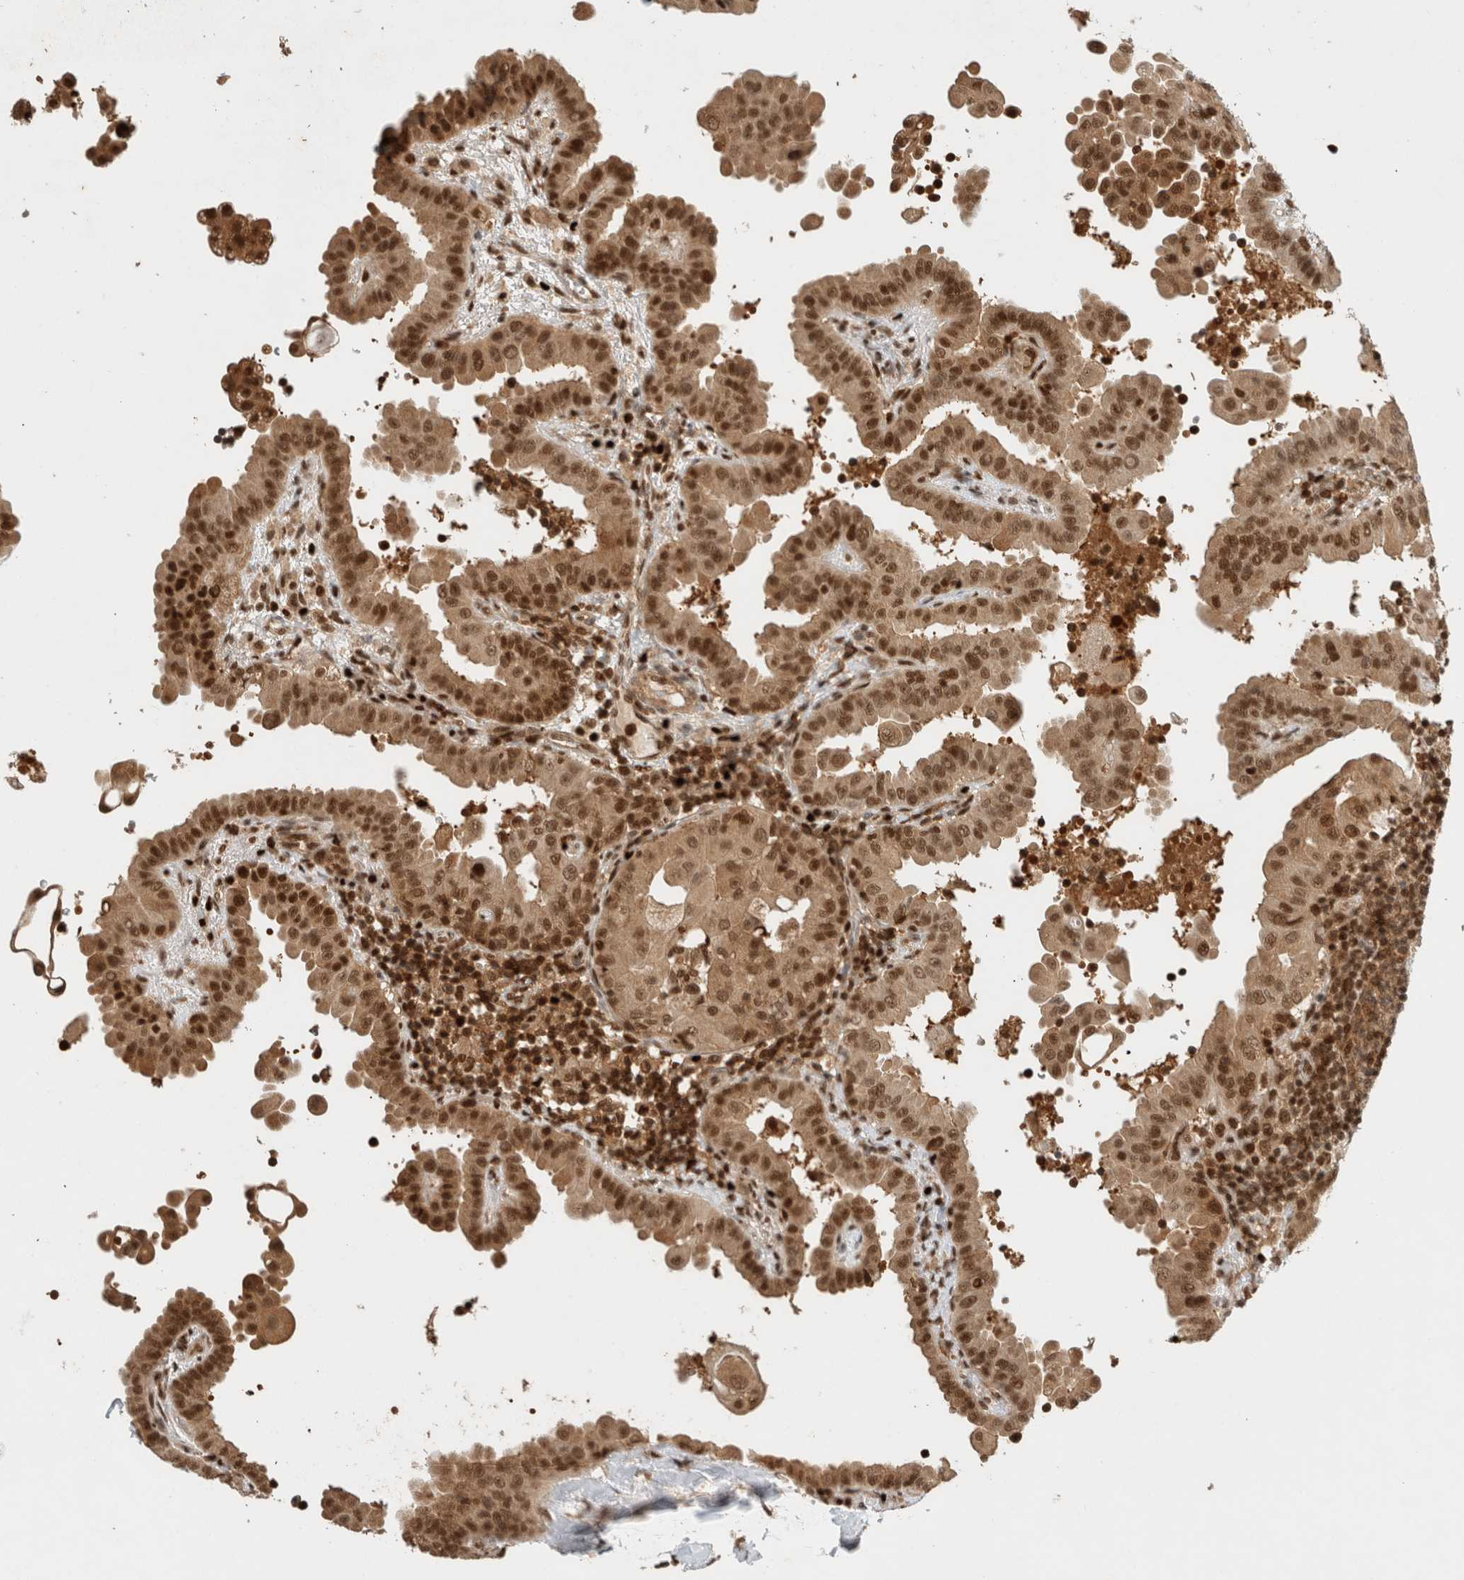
{"staining": {"intensity": "strong", "quantity": ">75%", "location": "cytoplasmic/membranous,nuclear"}, "tissue": "thyroid cancer", "cell_type": "Tumor cells", "image_type": "cancer", "snomed": [{"axis": "morphology", "description": "Papillary adenocarcinoma, NOS"}, {"axis": "topography", "description": "Thyroid gland"}], "caption": "Immunohistochemical staining of thyroid cancer reveals strong cytoplasmic/membranous and nuclear protein positivity in approximately >75% of tumor cells.", "gene": "SNRNP40", "patient": {"sex": "male", "age": 33}}